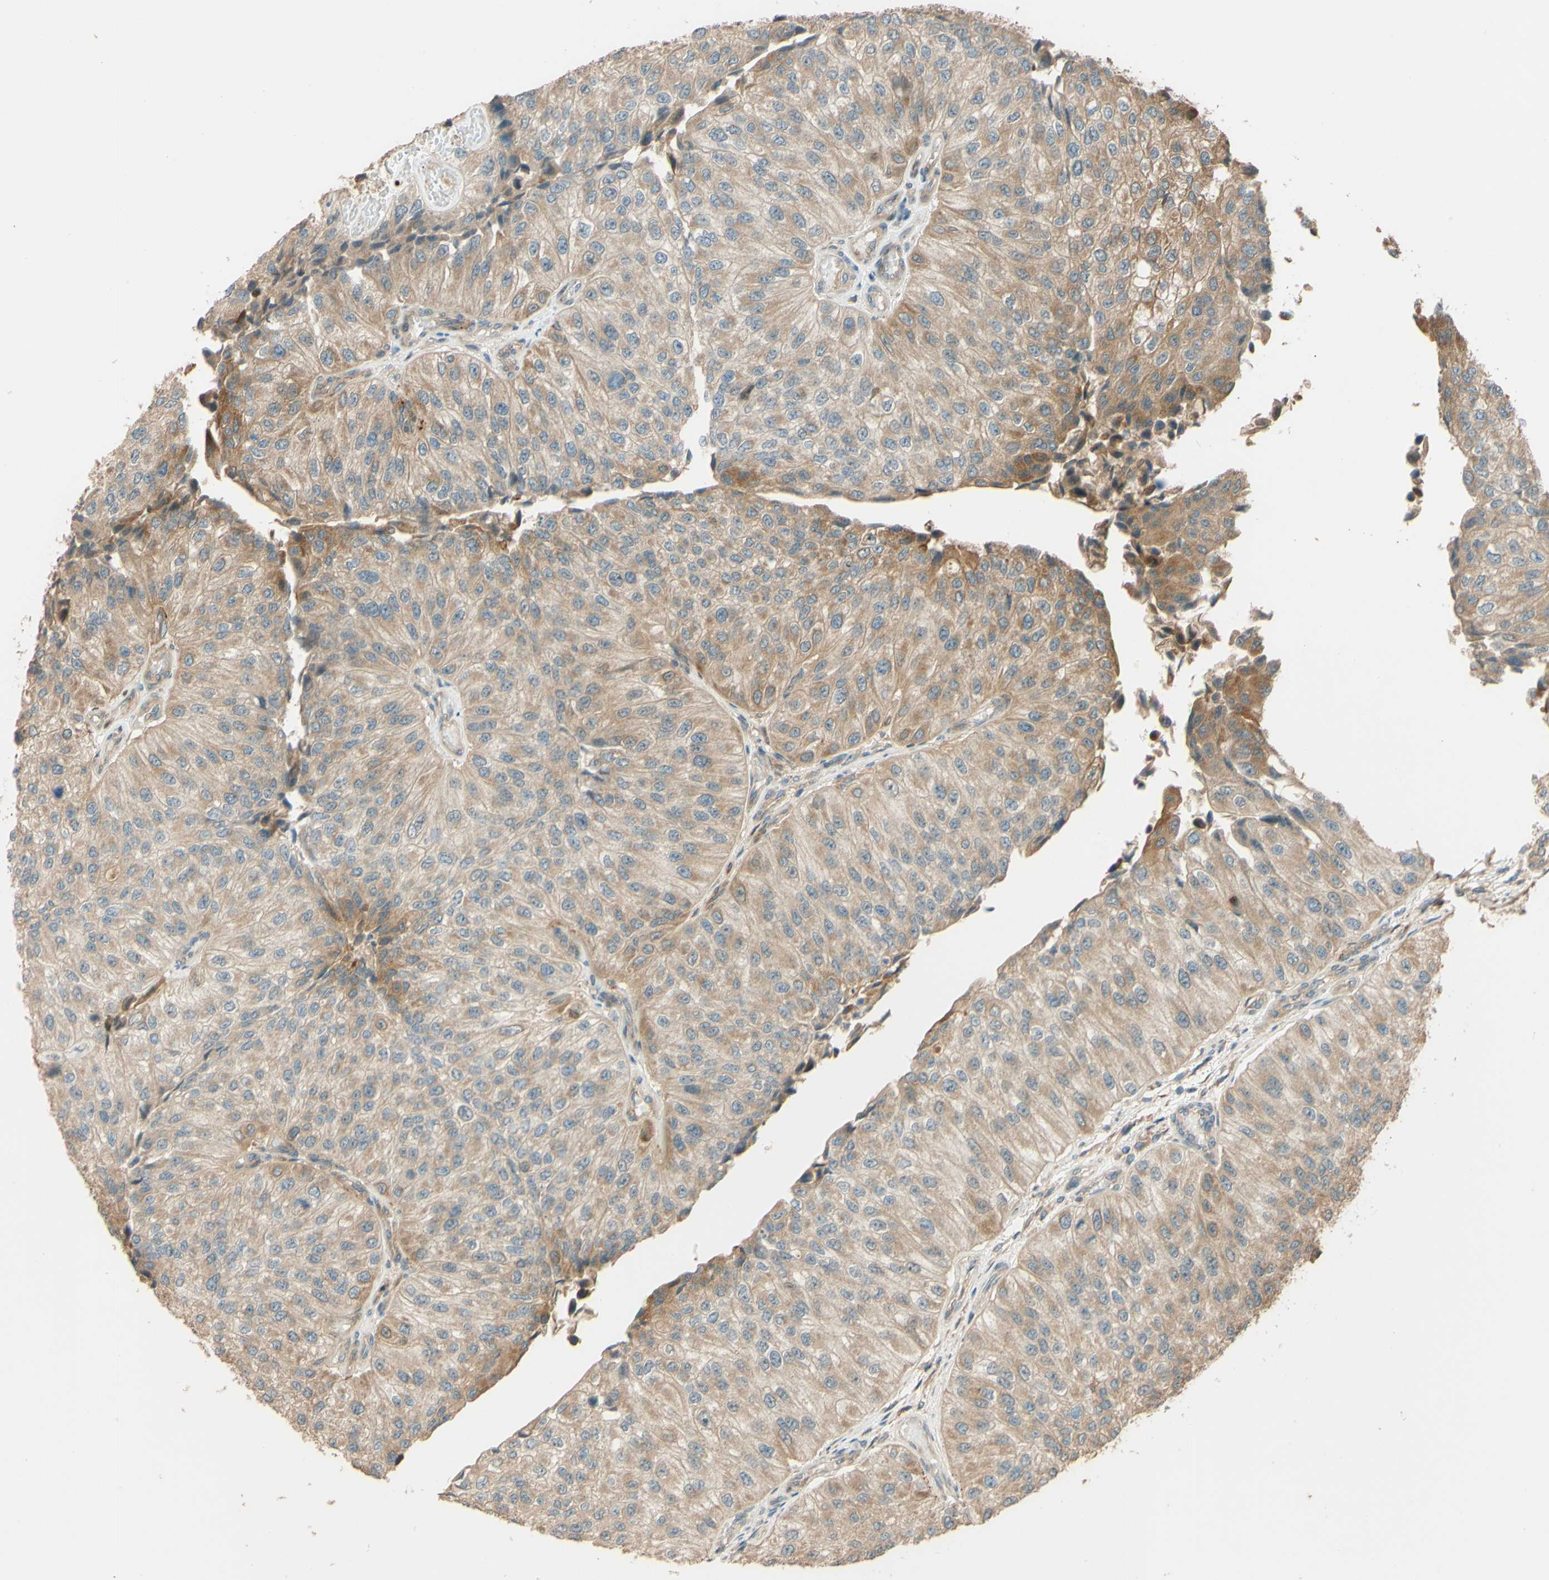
{"staining": {"intensity": "weak", "quantity": ">75%", "location": "cytoplasmic/membranous"}, "tissue": "urothelial cancer", "cell_type": "Tumor cells", "image_type": "cancer", "snomed": [{"axis": "morphology", "description": "Urothelial carcinoma, High grade"}, {"axis": "topography", "description": "Kidney"}, {"axis": "topography", "description": "Urinary bladder"}], "caption": "Urothelial carcinoma (high-grade) tissue demonstrates weak cytoplasmic/membranous expression in about >75% of tumor cells, visualized by immunohistochemistry.", "gene": "RNF19A", "patient": {"sex": "male", "age": 77}}